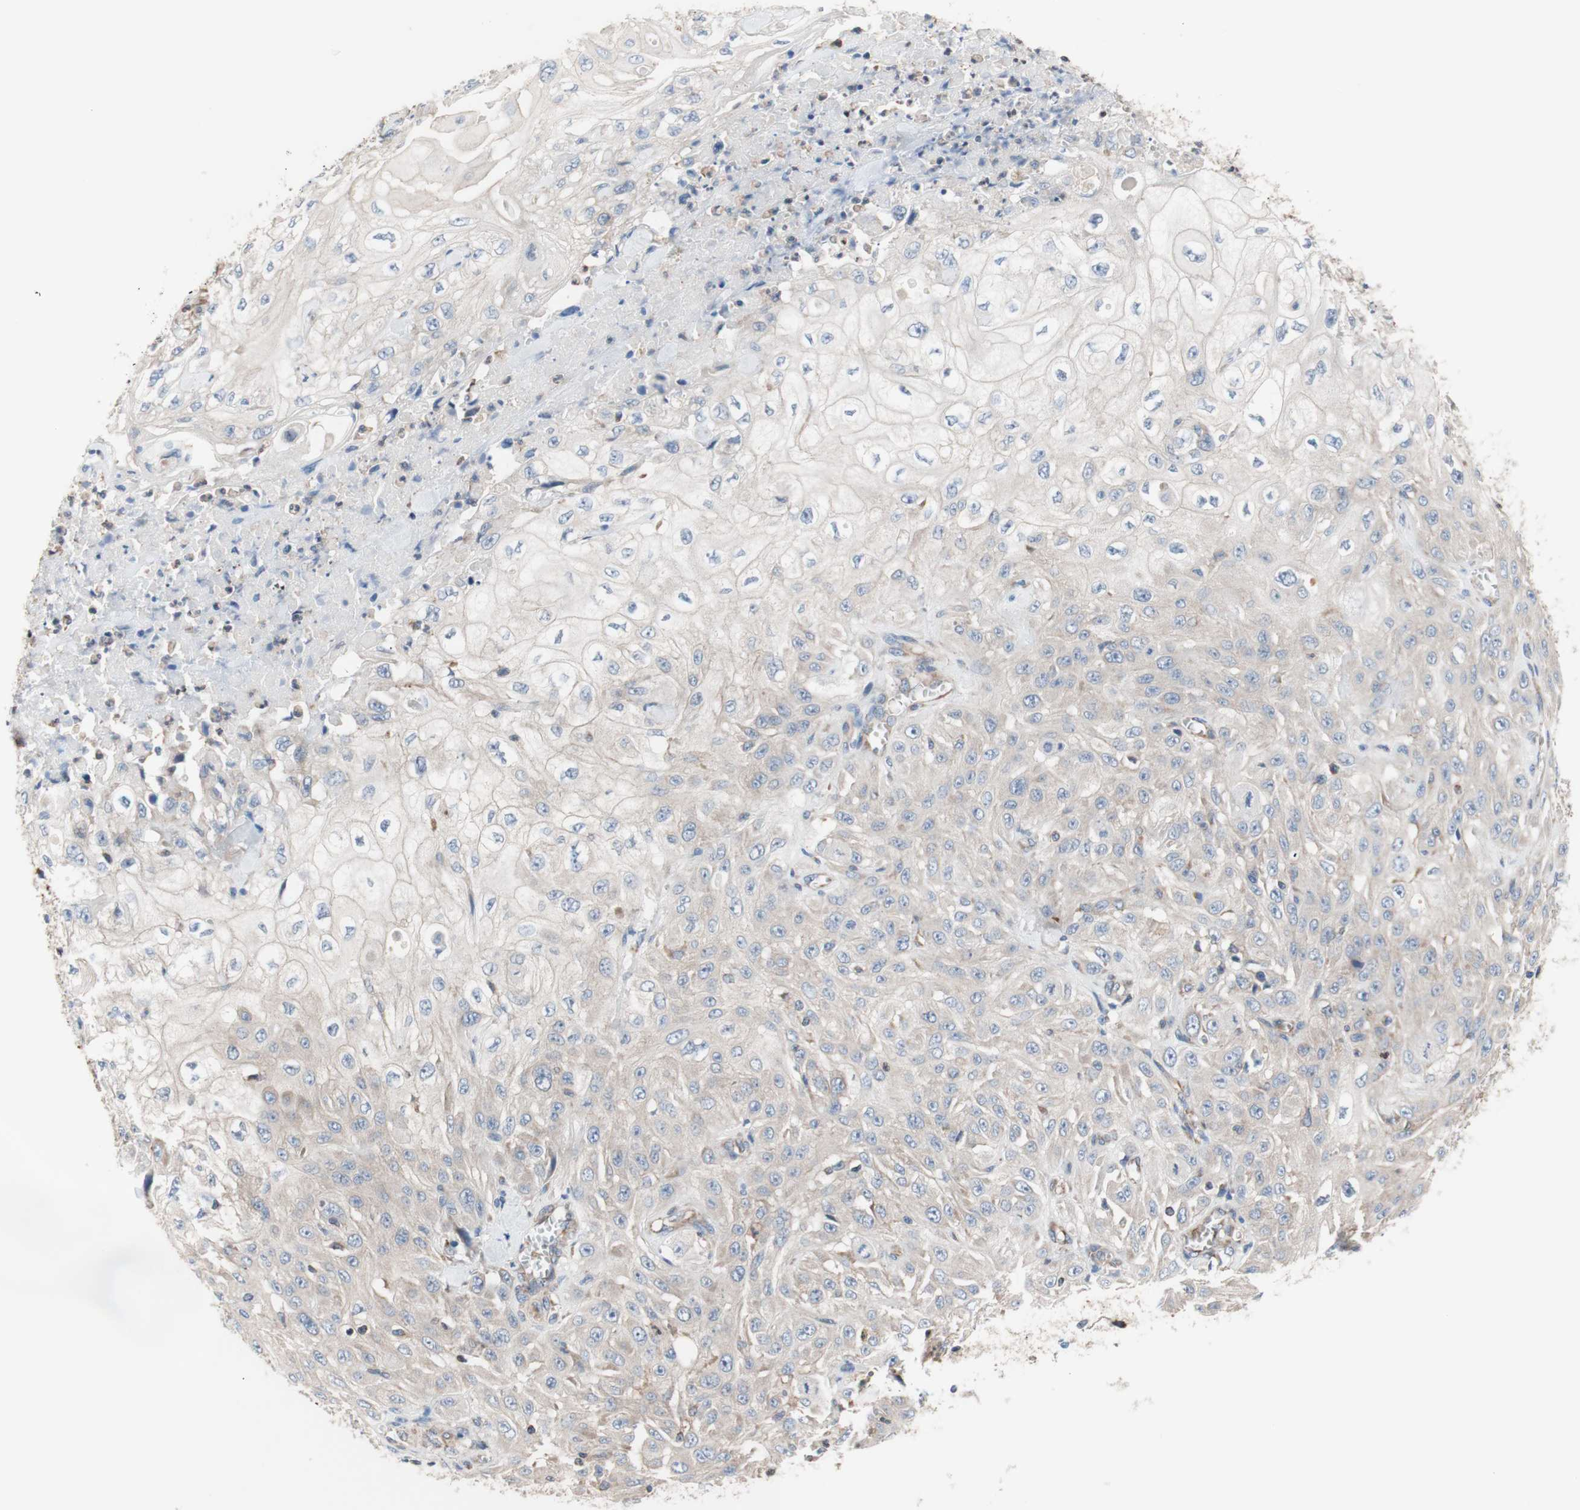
{"staining": {"intensity": "negative", "quantity": "none", "location": "none"}, "tissue": "skin cancer", "cell_type": "Tumor cells", "image_type": "cancer", "snomed": [{"axis": "morphology", "description": "Squamous cell carcinoma, NOS"}, {"axis": "morphology", "description": "Squamous cell carcinoma, metastatic, NOS"}, {"axis": "topography", "description": "Skin"}, {"axis": "topography", "description": "Lymph node"}], "caption": "Skin cancer (metastatic squamous cell carcinoma) was stained to show a protein in brown. There is no significant staining in tumor cells. (Brightfield microscopy of DAB immunohistochemistry (IHC) at high magnification).", "gene": "FMR1", "patient": {"sex": "male", "age": 75}}